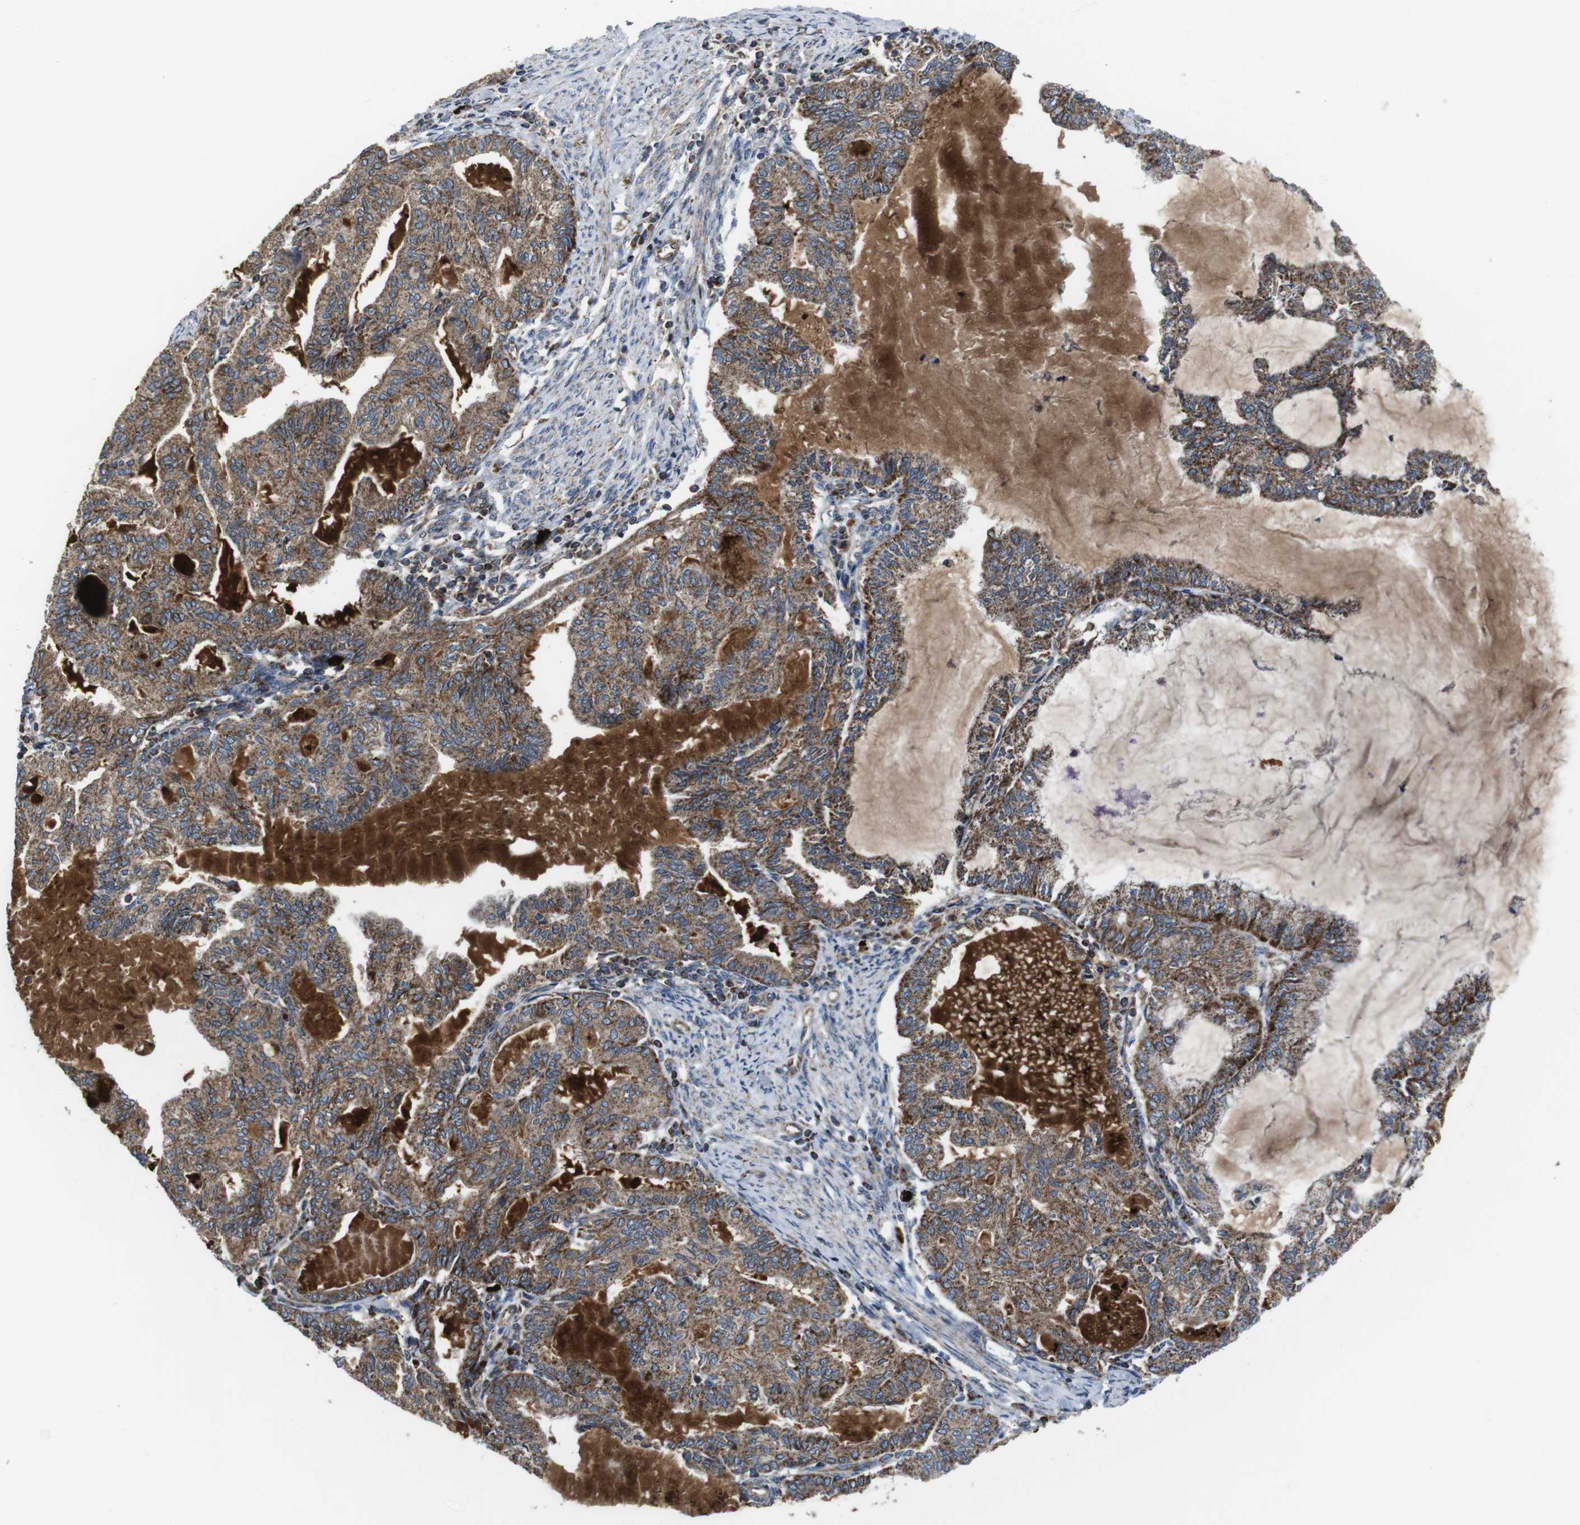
{"staining": {"intensity": "weak", "quantity": ">75%", "location": "cytoplasmic/membranous"}, "tissue": "endometrial cancer", "cell_type": "Tumor cells", "image_type": "cancer", "snomed": [{"axis": "morphology", "description": "Adenocarcinoma, NOS"}, {"axis": "topography", "description": "Endometrium"}], "caption": "This photomicrograph shows immunohistochemistry (IHC) staining of endometrial adenocarcinoma, with low weak cytoplasmic/membranous positivity in about >75% of tumor cells.", "gene": "HK1", "patient": {"sex": "female", "age": 86}}